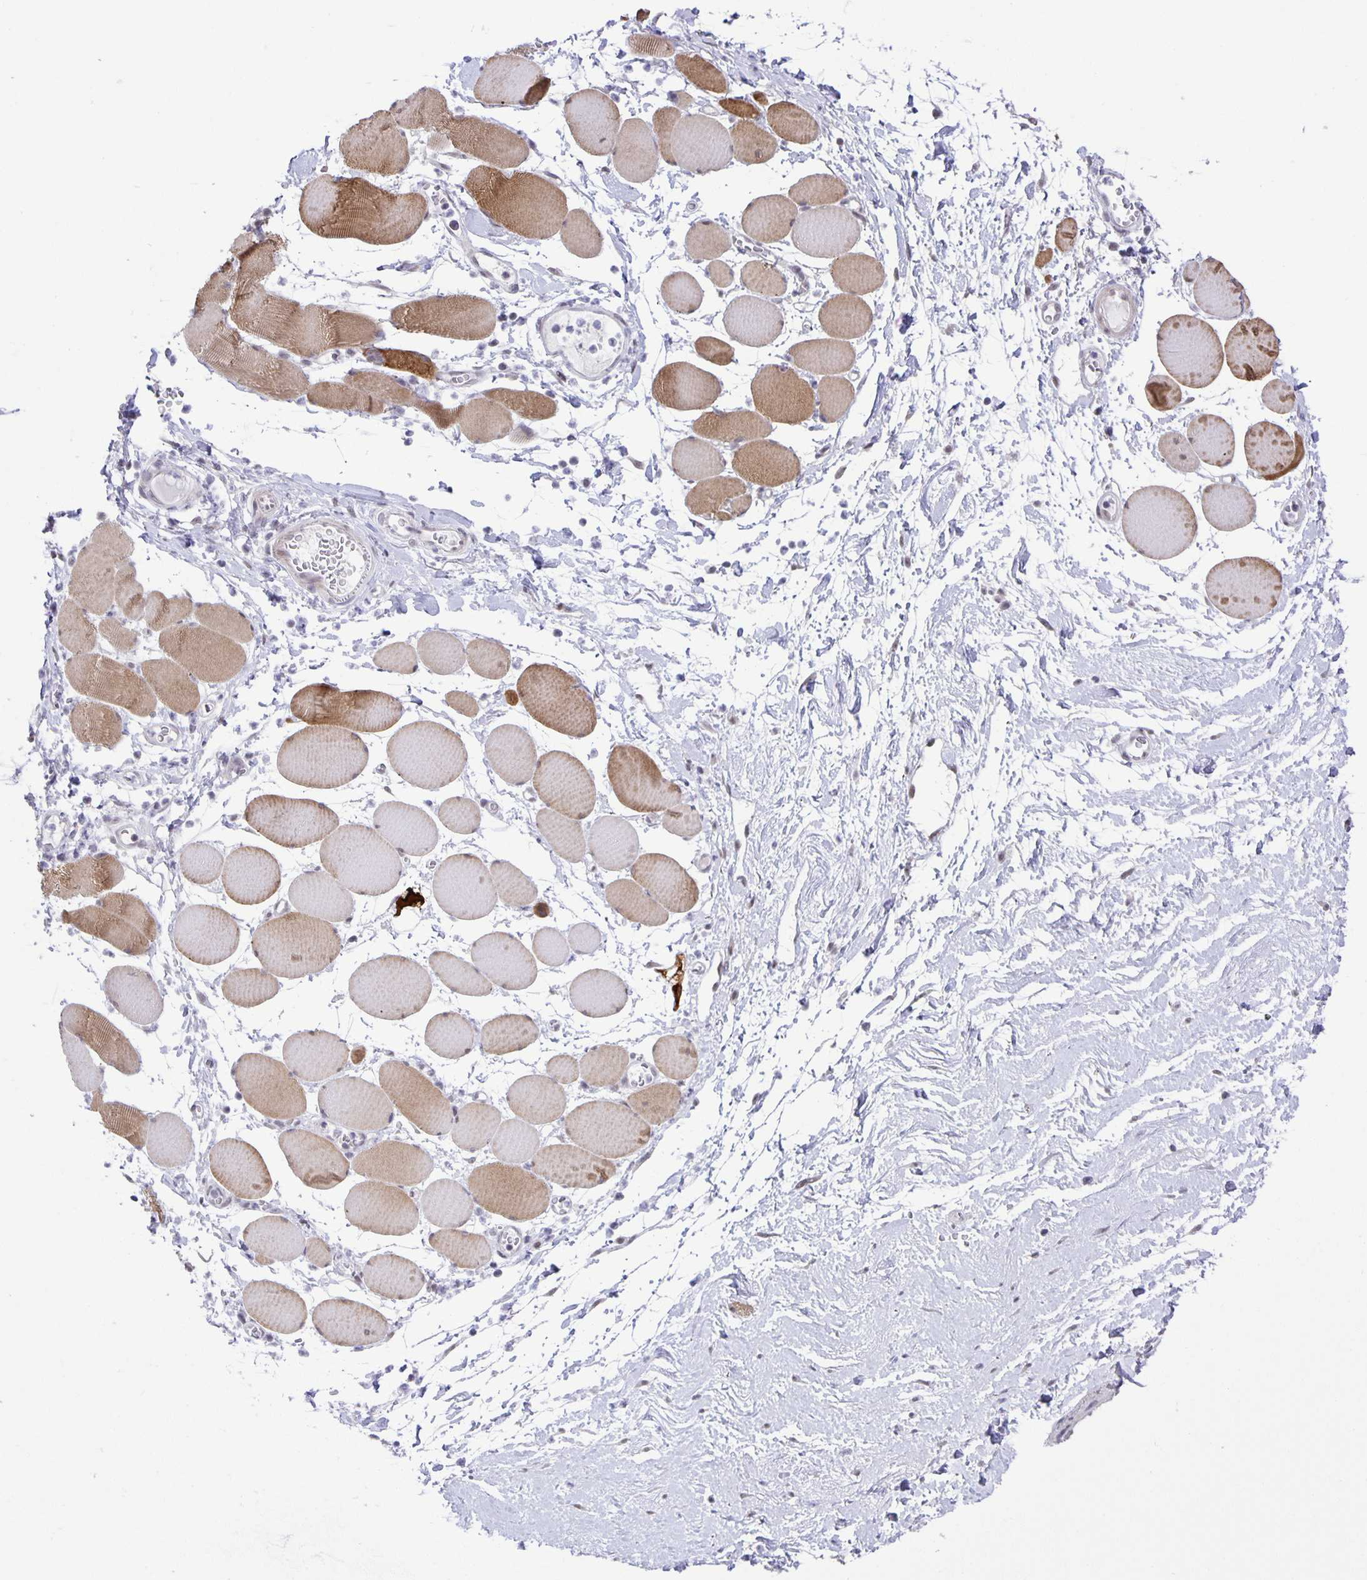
{"staining": {"intensity": "moderate", "quantity": "25%-75%", "location": "cytoplasmic/membranous"}, "tissue": "skeletal muscle", "cell_type": "Myocytes", "image_type": "normal", "snomed": [{"axis": "morphology", "description": "Normal tissue, NOS"}, {"axis": "topography", "description": "Skeletal muscle"}], "caption": "Skeletal muscle stained with IHC exhibits moderate cytoplasmic/membranous expression in approximately 25%-75% of myocytes. (Stains: DAB (3,3'-diaminobenzidine) in brown, nuclei in blue, Microscopy: brightfield microscopy at high magnification).", "gene": "PHRF1", "patient": {"sex": "female", "age": 75}}